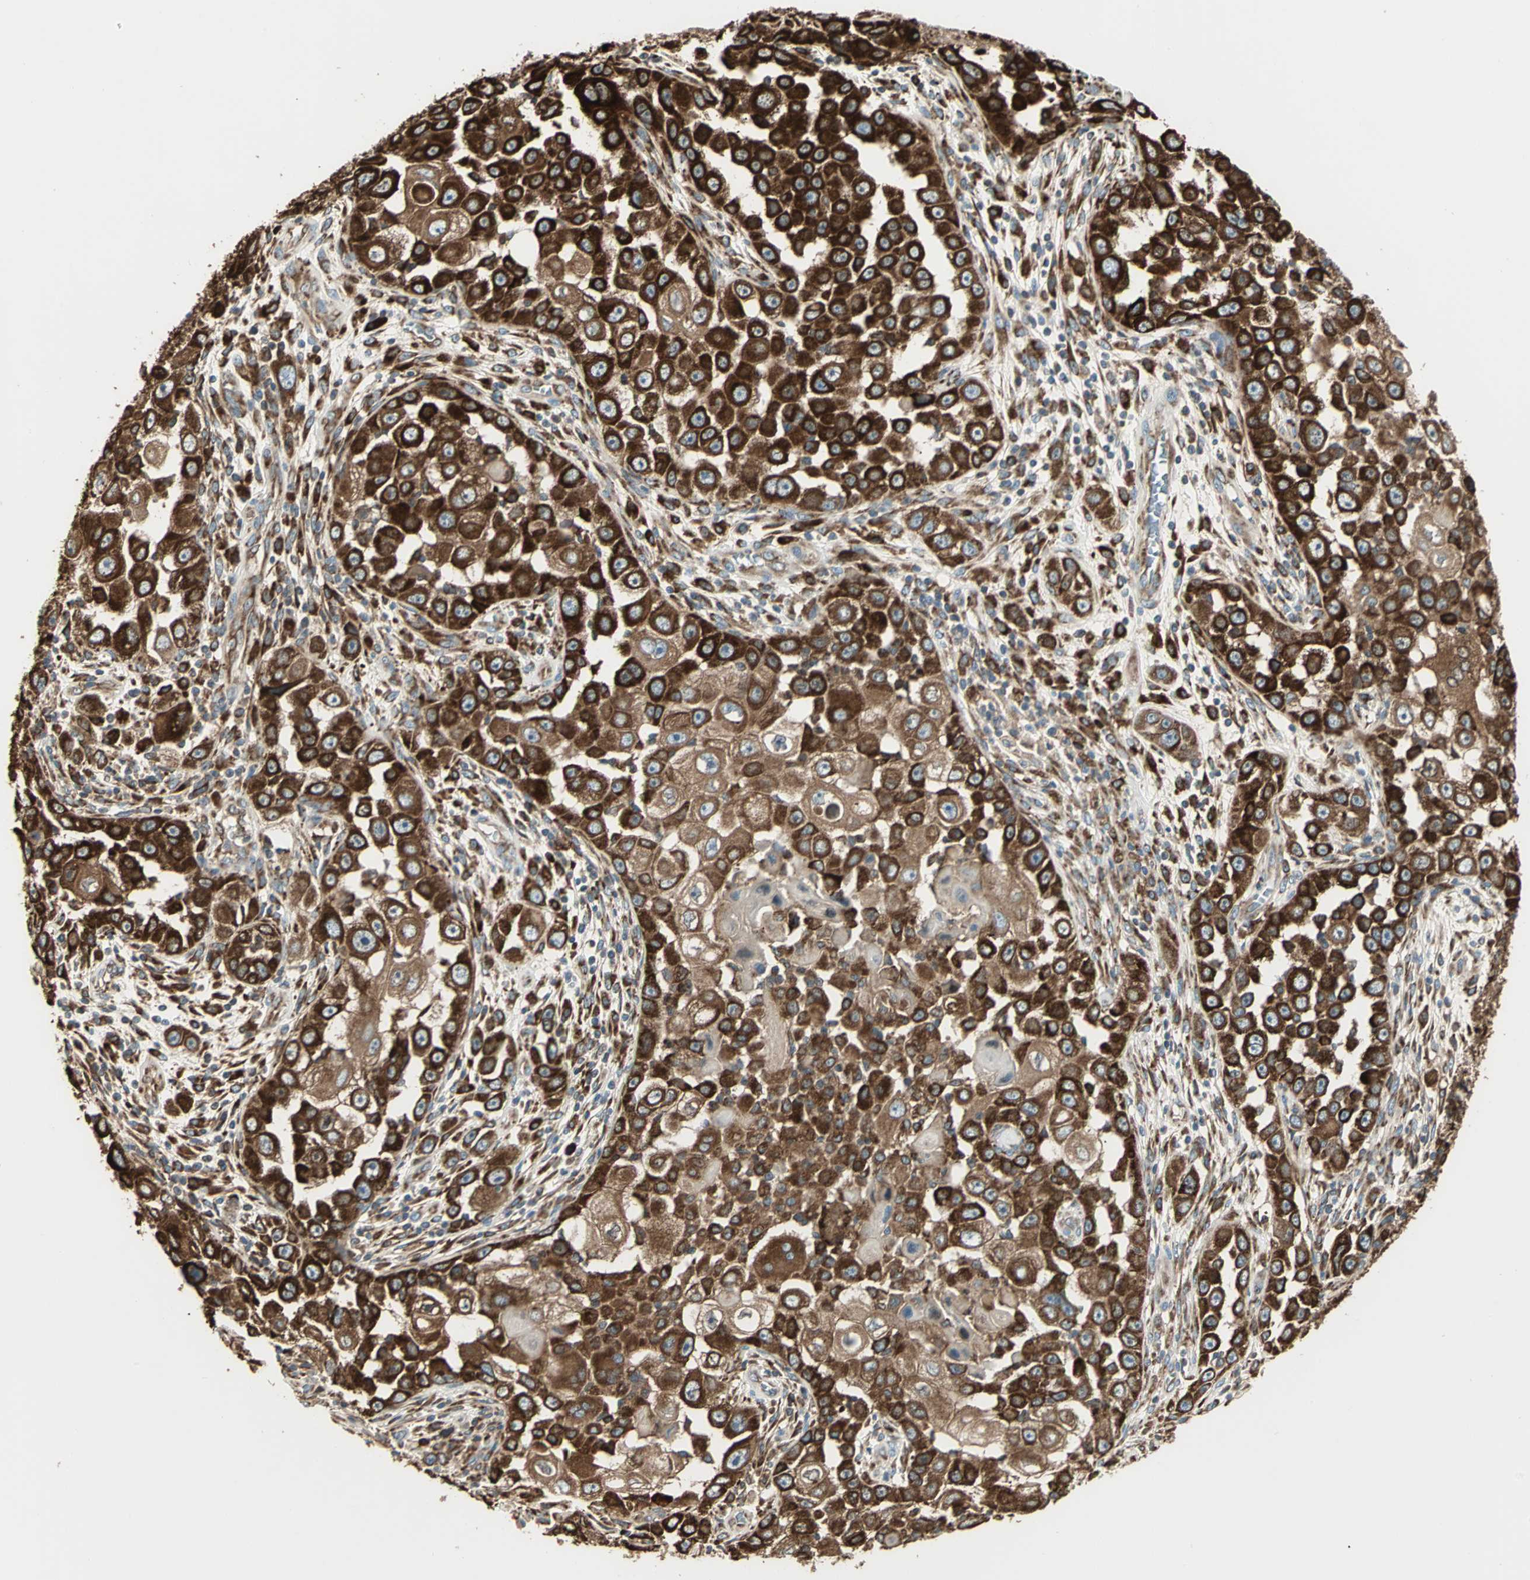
{"staining": {"intensity": "strong", "quantity": ">75%", "location": "cytoplasmic/membranous"}, "tissue": "head and neck cancer", "cell_type": "Tumor cells", "image_type": "cancer", "snomed": [{"axis": "morphology", "description": "Carcinoma, NOS"}, {"axis": "topography", "description": "Head-Neck"}], "caption": "High-magnification brightfield microscopy of head and neck cancer (carcinoma) stained with DAB (brown) and counterstained with hematoxylin (blue). tumor cells exhibit strong cytoplasmic/membranous positivity is appreciated in approximately>75% of cells.", "gene": "PDIA4", "patient": {"sex": "male", "age": 87}}